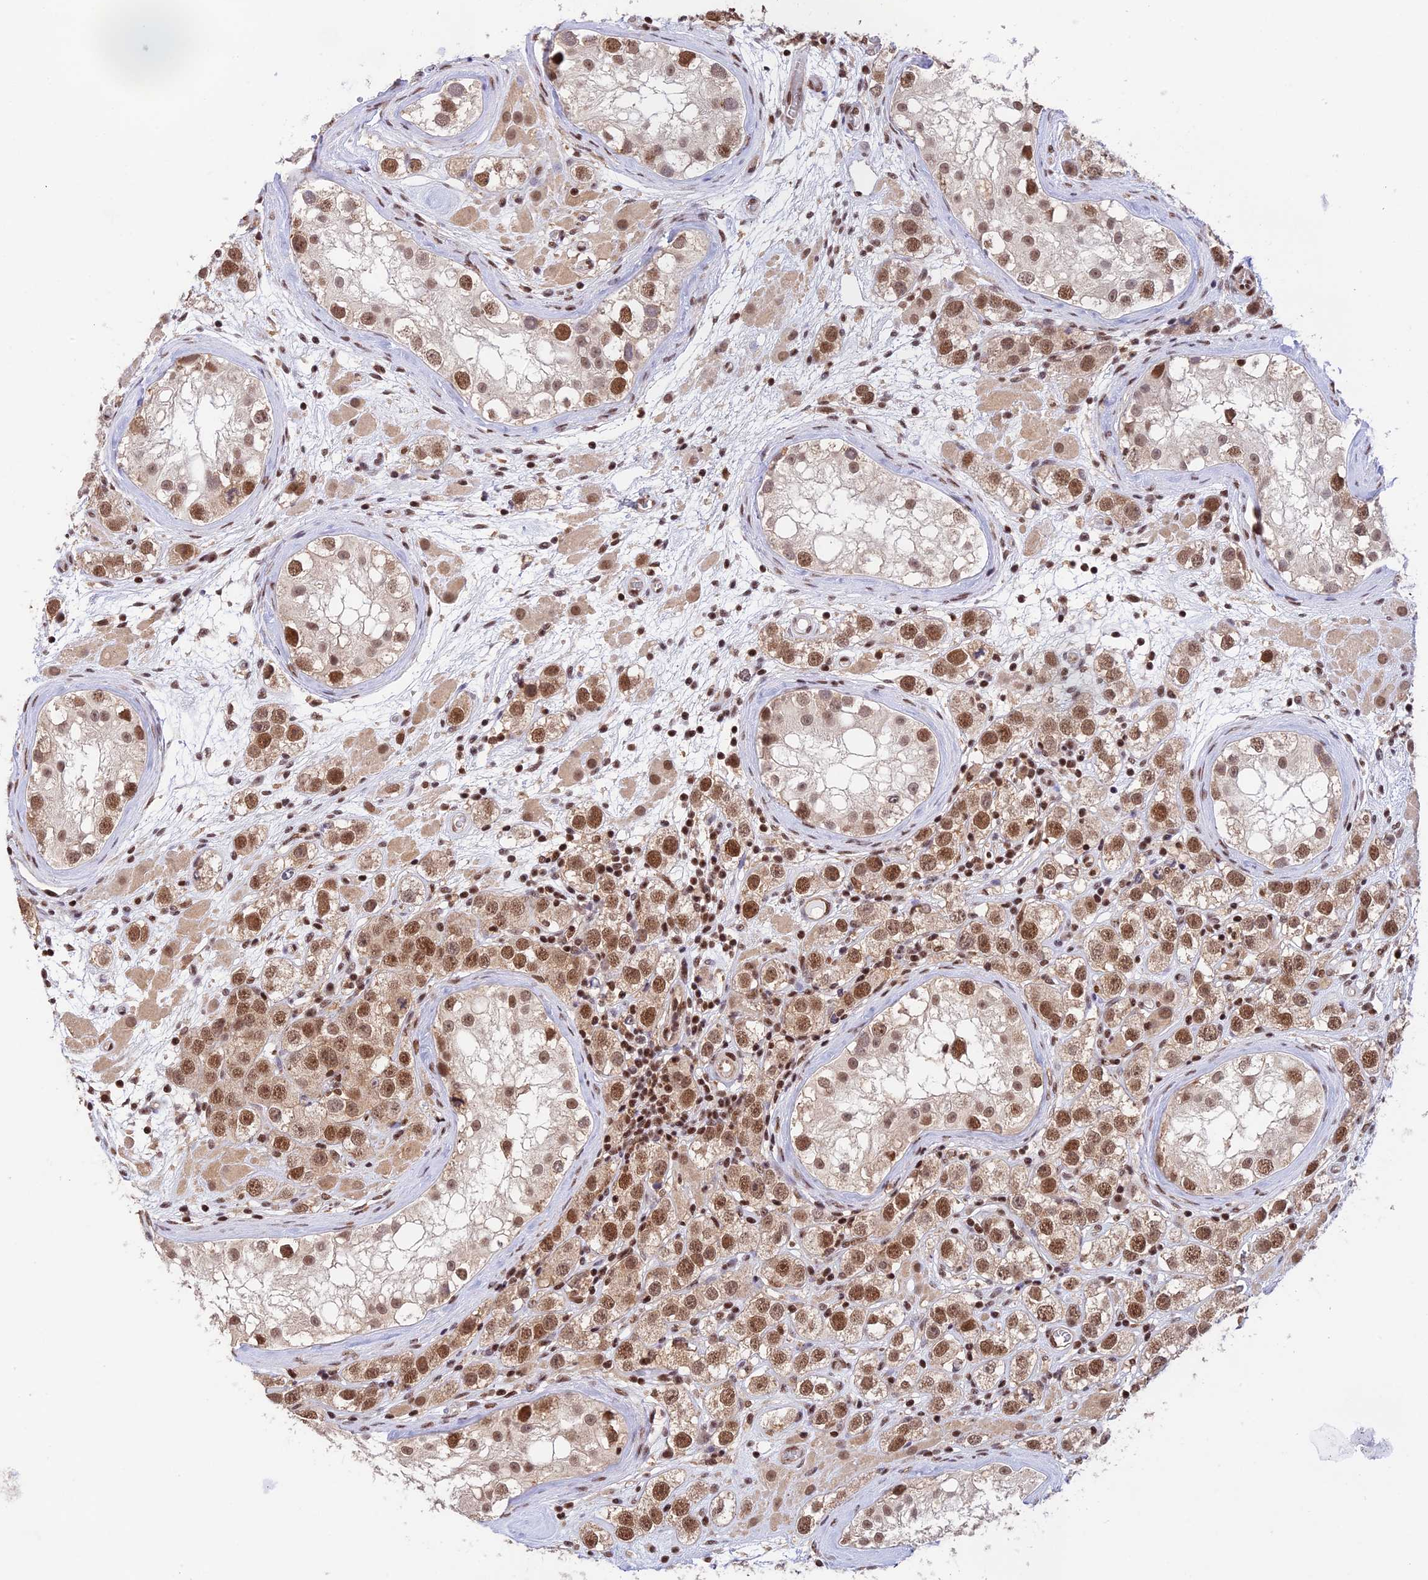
{"staining": {"intensity": "moderate", "quantity": ">75%", "location": "nuclear"}, "tissue": "testis cancer", "cell_type": "Tumor cells", "image_type": "cancer", "snomed": [{"axis": "morphology", "description": "Seminoma, NOS"}, {"axis": "topography", "description": "Testis"}], "caption": "This micrograph exhibits IHC staining of human seminoma (testis), with medium moderate nuclear staining in approximately >75% of tumor cells.", "gene": "THAP11", "patient": {"sex": "male", "age": 28}}